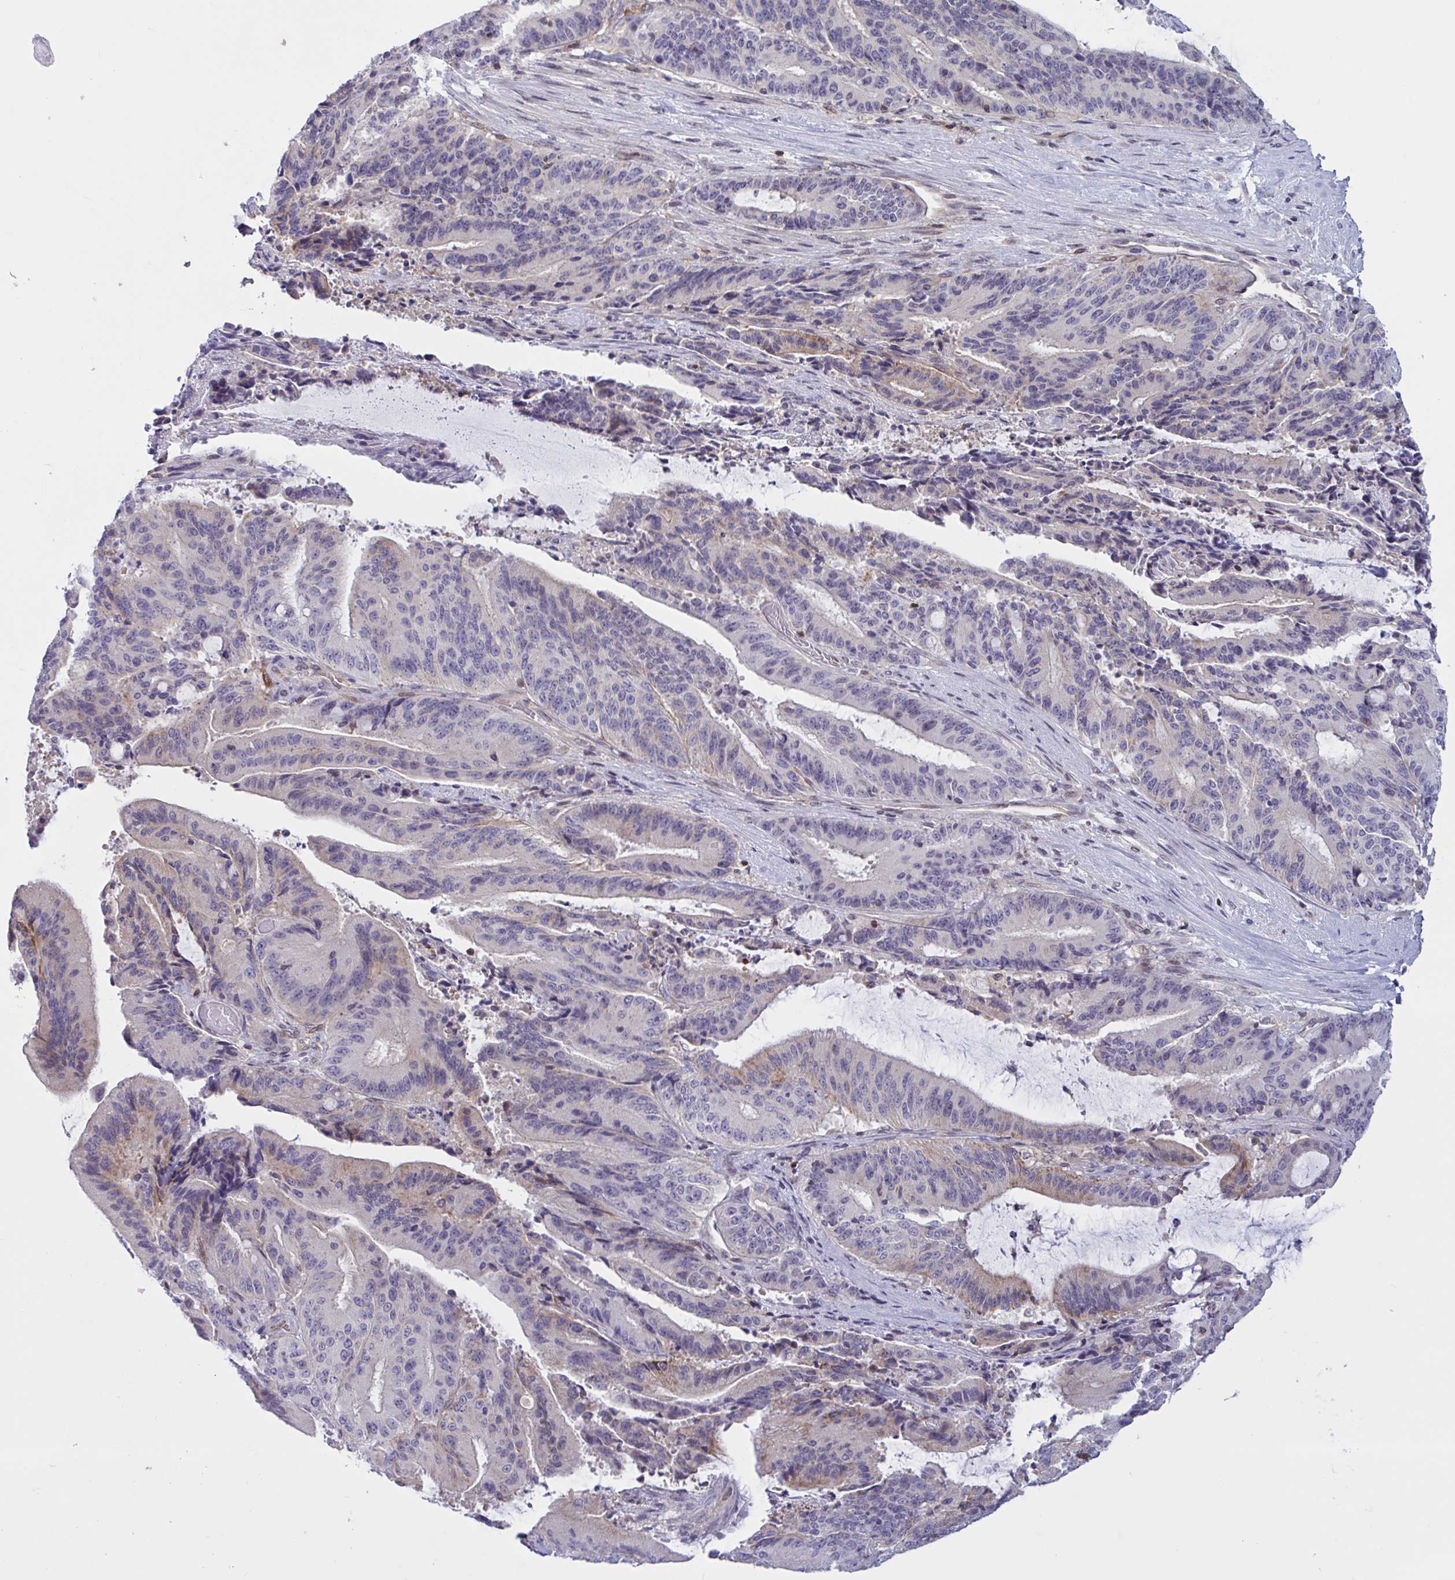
{"staining": {"intensity": "negative", "quantity": "none", "location": "none"}, "tissue": "liver cancer", "cell_type": "Tumor cells", "image_type": "cancer", "snomed": [{"axis": "morphology", "description": "Normal tissue, NOS"}, {"axis": "morphology", "description": "Cholangiocarcinoma"}, {"axis": "topography", "description": "Liver"}, {"axis": "topography", "description": "Peripheral nerve tissue"}], "caption": "The IHC micrograph has no significant expression in tumor cells of liver cancer tissue.", "gene": "TANK", "patient": {"sex": "female", "age": 73}}